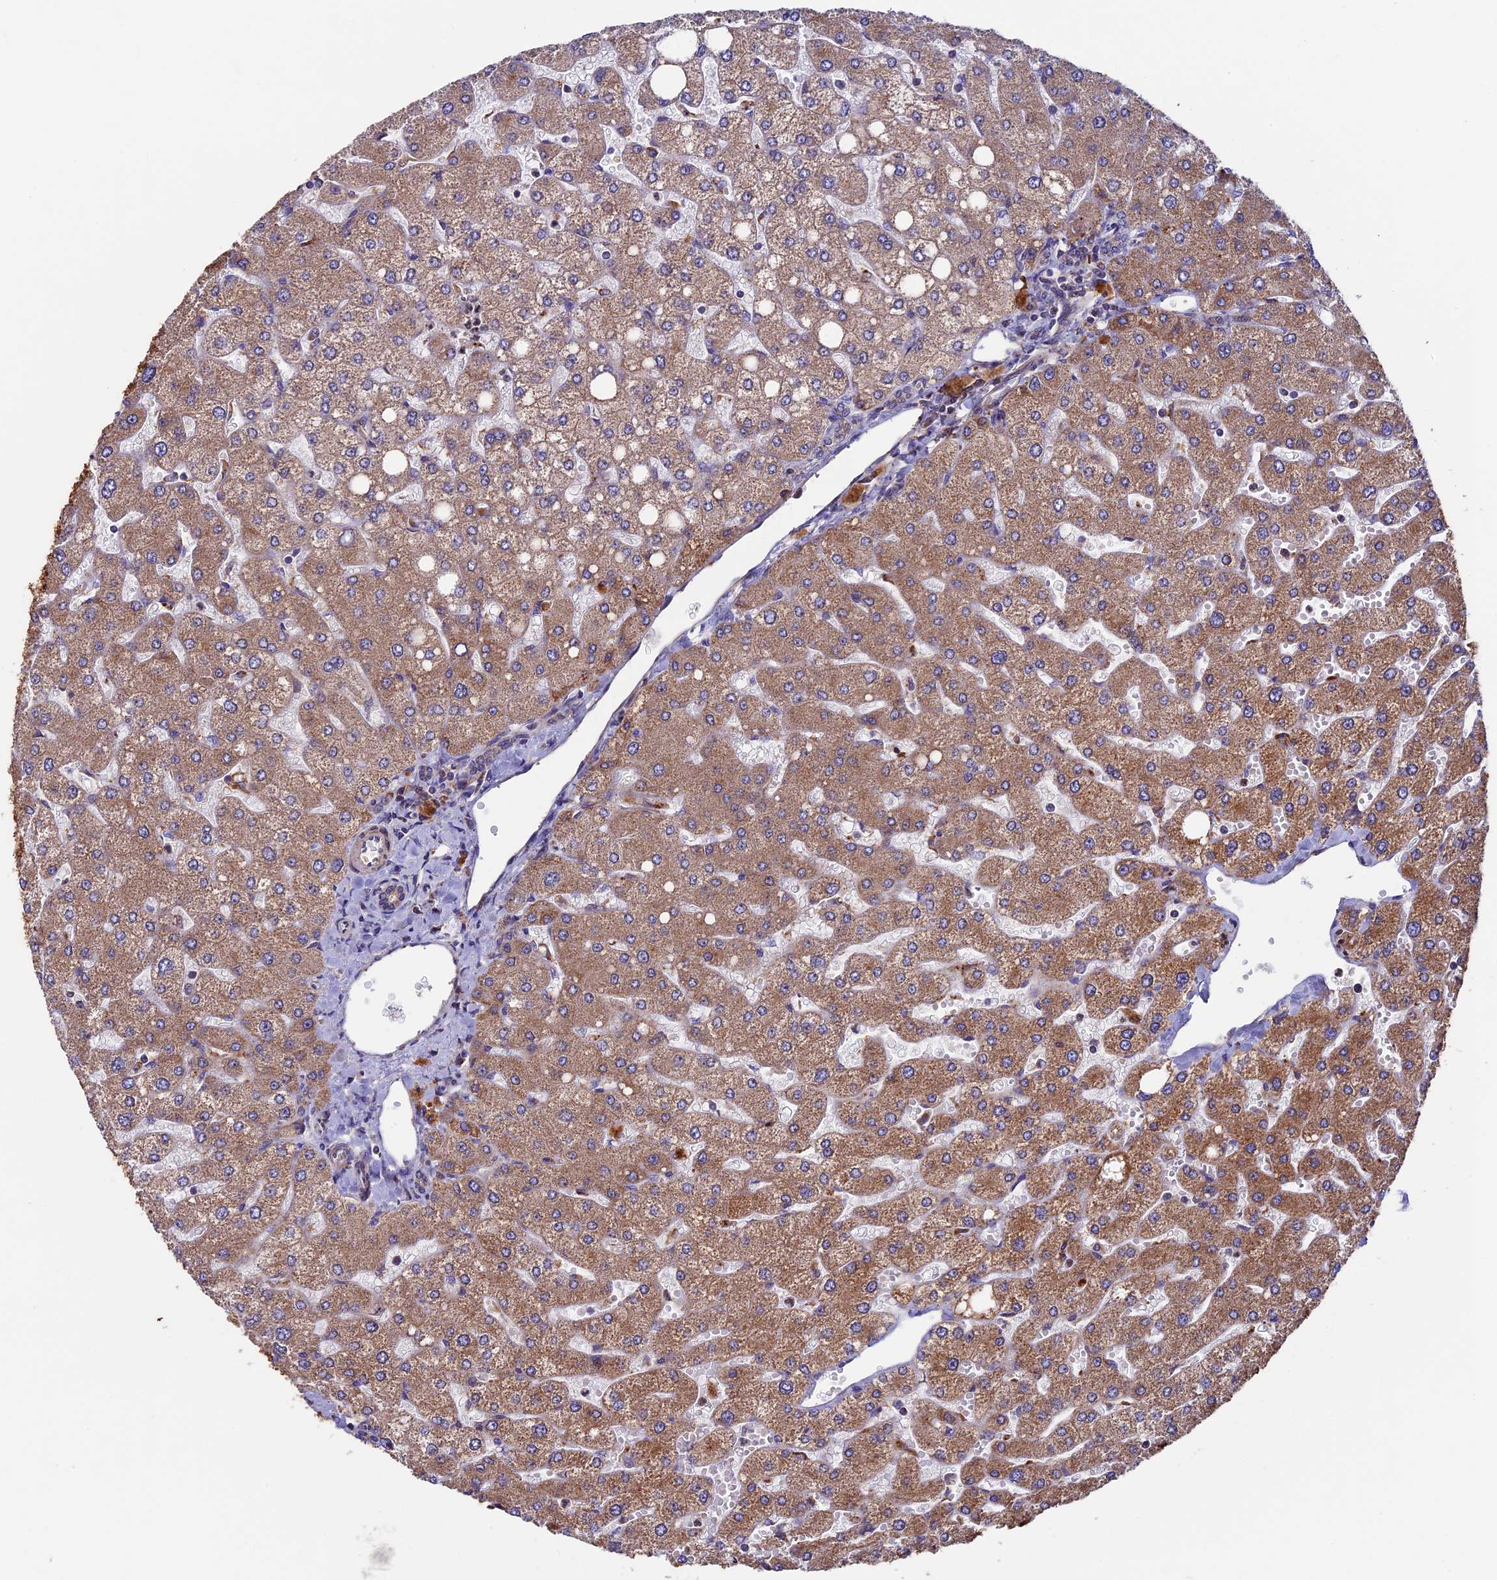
{"staining": {"intensity": "weak", "quantity": "25%-75%", "location": "cytoplasmic/membranous"}, "tissue": "liver", "cell_type": "Cholangiocytes", "image_type": "normal", "snomed": [{"axis": "morphology", "description": "Normal tissue, NOS"}, {"axis": "topography", "description": "Liver"}], "caption": "A low amount of weak cytoplasmic/membranous staining is seen in approximately 25%-75% of cholangiocytes in benign liver. The staining was performed using DAB to visualize the protein expression in brown, while the nuclei were stained in blue with hematoxylin (Magnification: 20x).", "gene": "RNF17", "patient": {"sex": "male", "age": 55}}